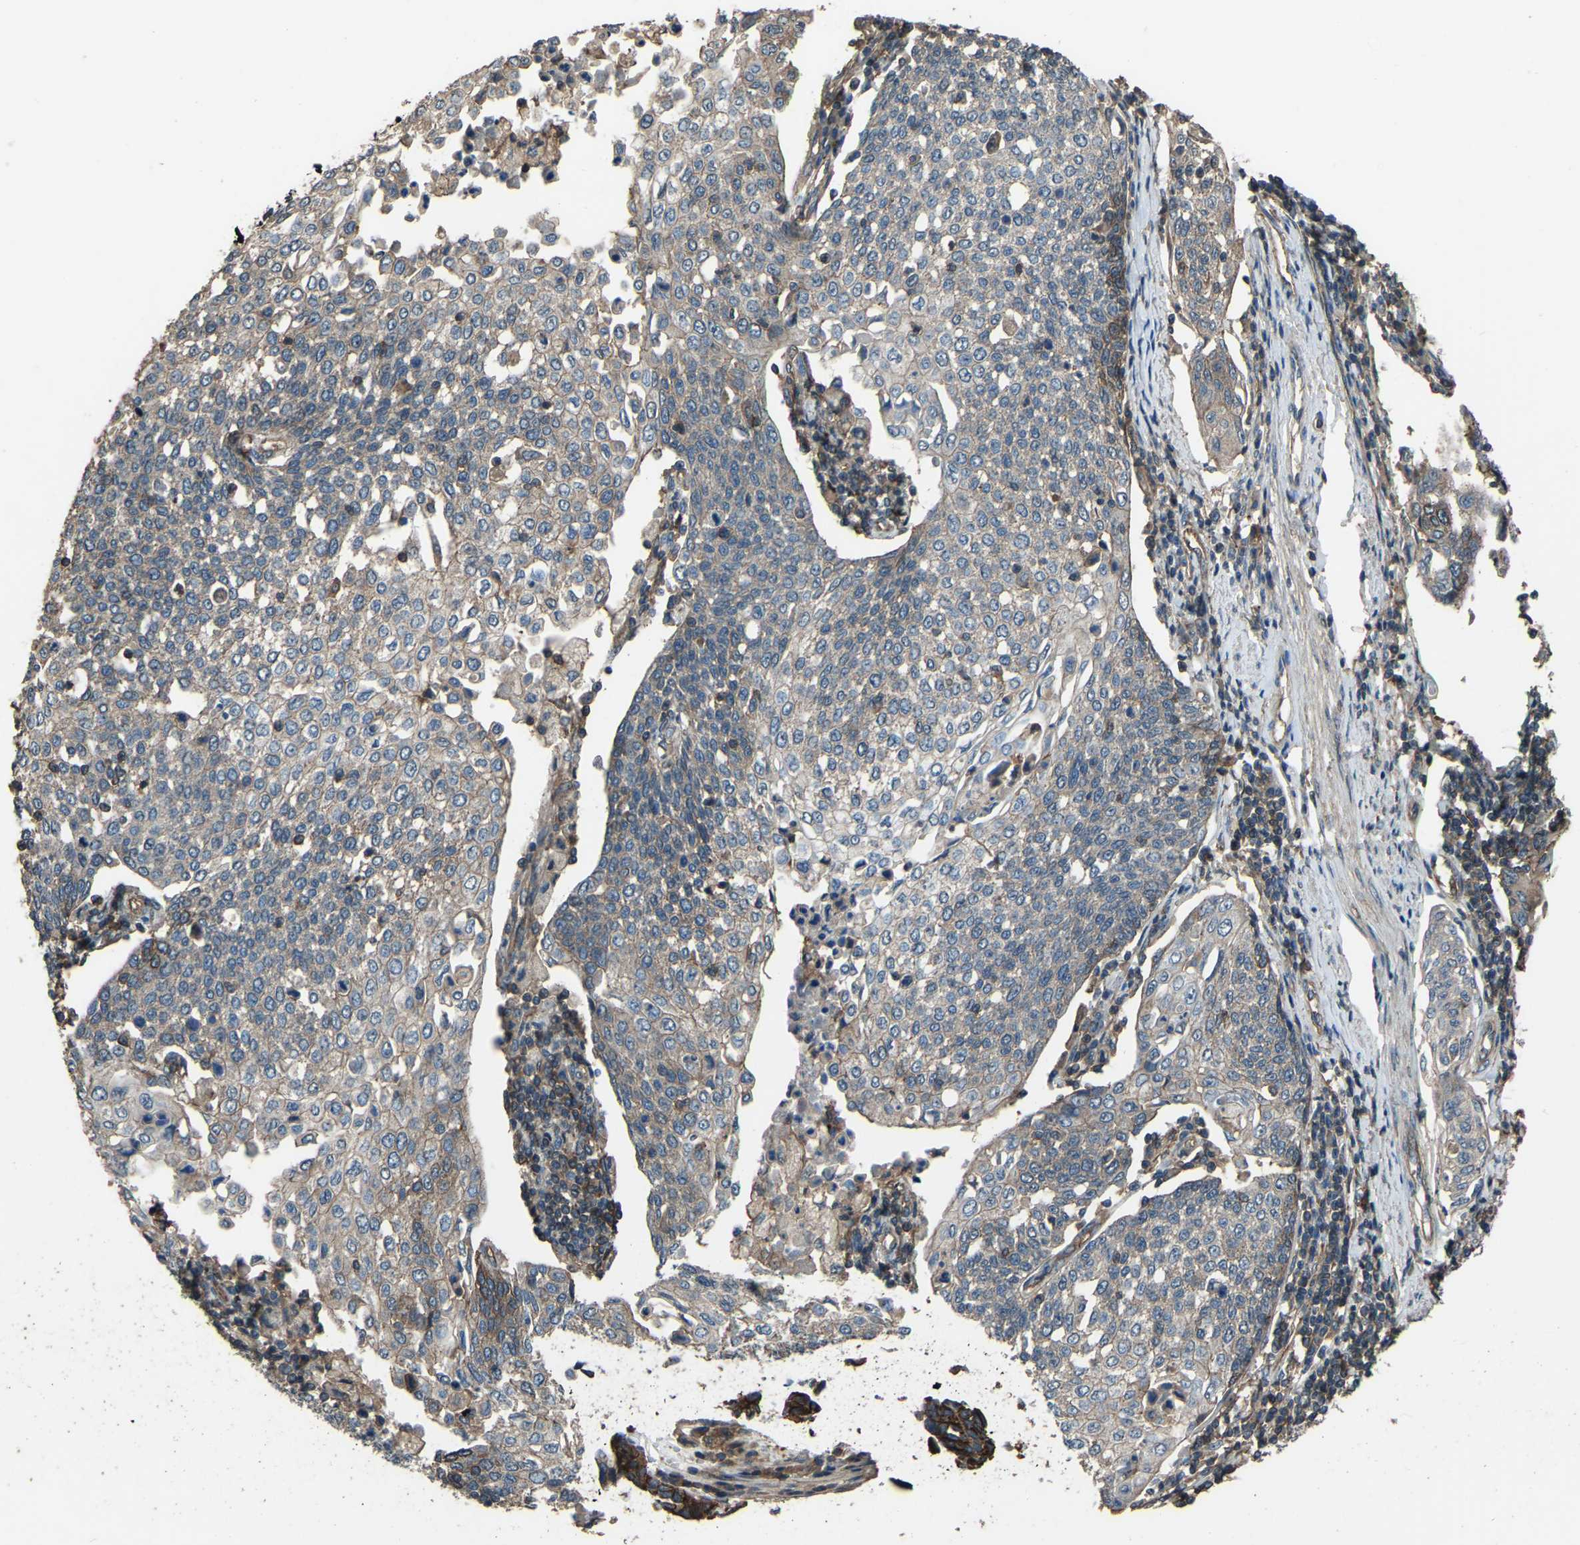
{"staining": {"intensity": "weak", "quantity": "<25%", "location": "cytoplasmic/membranous"}, "tissue": "cervical cancer", "cell_type": "Tumor cells", "image_type": "cancer", "snomed": [{"axis": "morphology", "description": "Squamous cell carcinoma, NOS"}, {"axis": "topography", "description": "Cervix"}], "caption": "Tumor cells show no significant protein expression in cervical cancer.", "gene": "SLC4A2", "patient": {"sex": "female", "age": 34}}